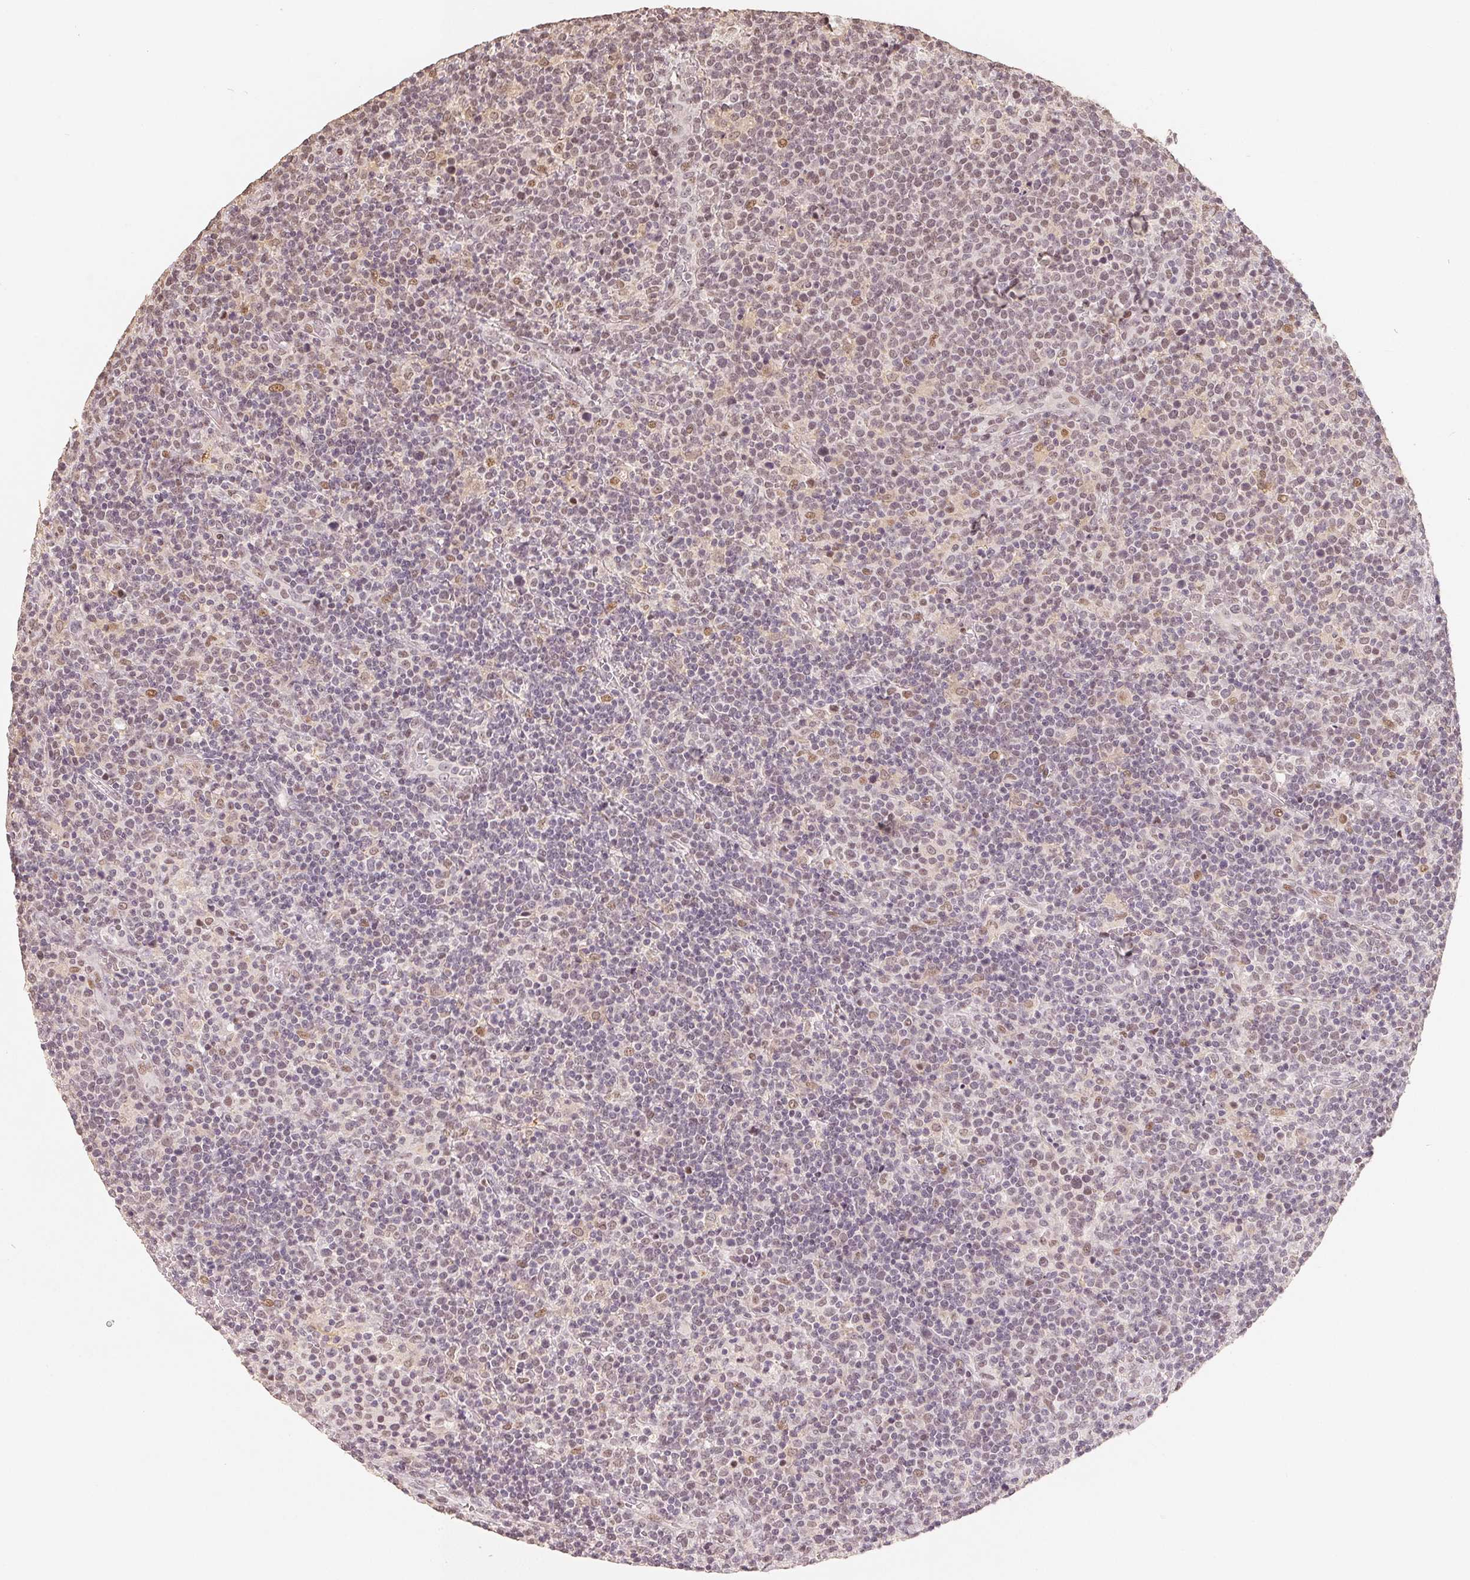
{"staining": {"intensity": "weak", "quantity": "<25%", "location": "nuclear"}, "tissue": "lymphoma", "cell_type": "Tumor cells", "image_type": "cancer", "snomed": [{"axis": "morphology", "description": "Malignant lymphoma, non-Hodgkin's type, High grade"}, {"axis": "topography", "description": "Lymph node"}], "caption": "High power microscopy histopathology image of an immunohistochemistry micrograph of high-grade malignant lymphoma, non-Hodgkin's type, revealing no significant expression in tumor cells.", "gene": "CCDC138", "patient": {"sex": "male", "age": 61}}